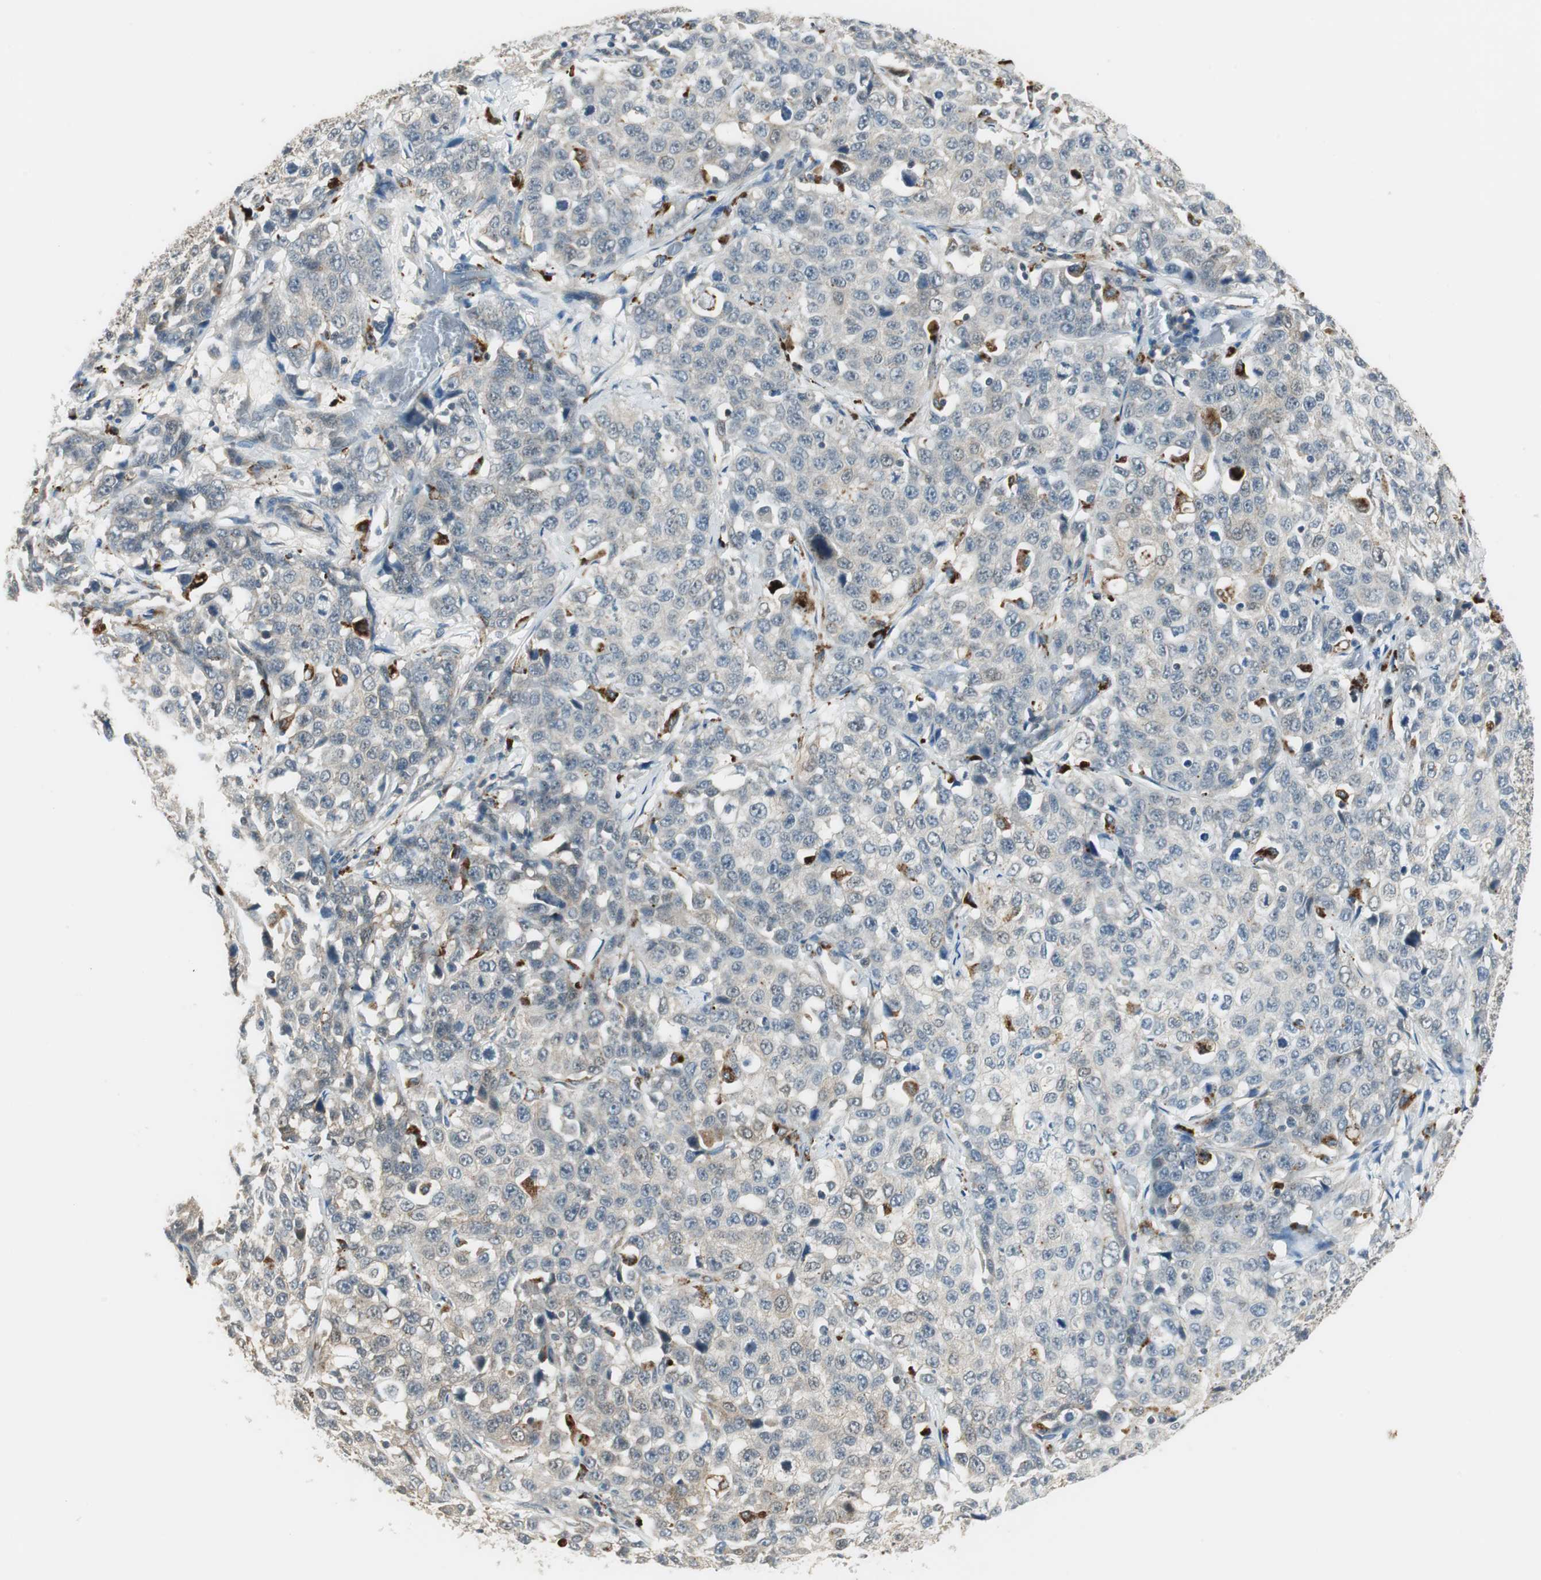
{"staining": {"intensity": "weak", "quantity": "25%-75%", "location": "cytoplasmic/membranous"}, "tissue": "stomach cancer", "cell_type": "Tumor cells", "image_type": "cancer", "snomed": [{"axis": "morphology", "description": "Normal tissue, NOS"}, {"axis": "morphology", "description": "Adenocarcinoma, NOS"}, {"axis": "topography", "description": "Stomach"}], "caption": "Immunohistochemistry (IHC) of adenocarcinoma (stomach) exhibits low levels of weak cytoplasmic/membranous staining in about 25%-75% of tumor cells. The protein of interest is shown in brown color, while the nuclei are stained blue.", "gene": "NCK1", "patient": {"sex": "male", "age": 48}}